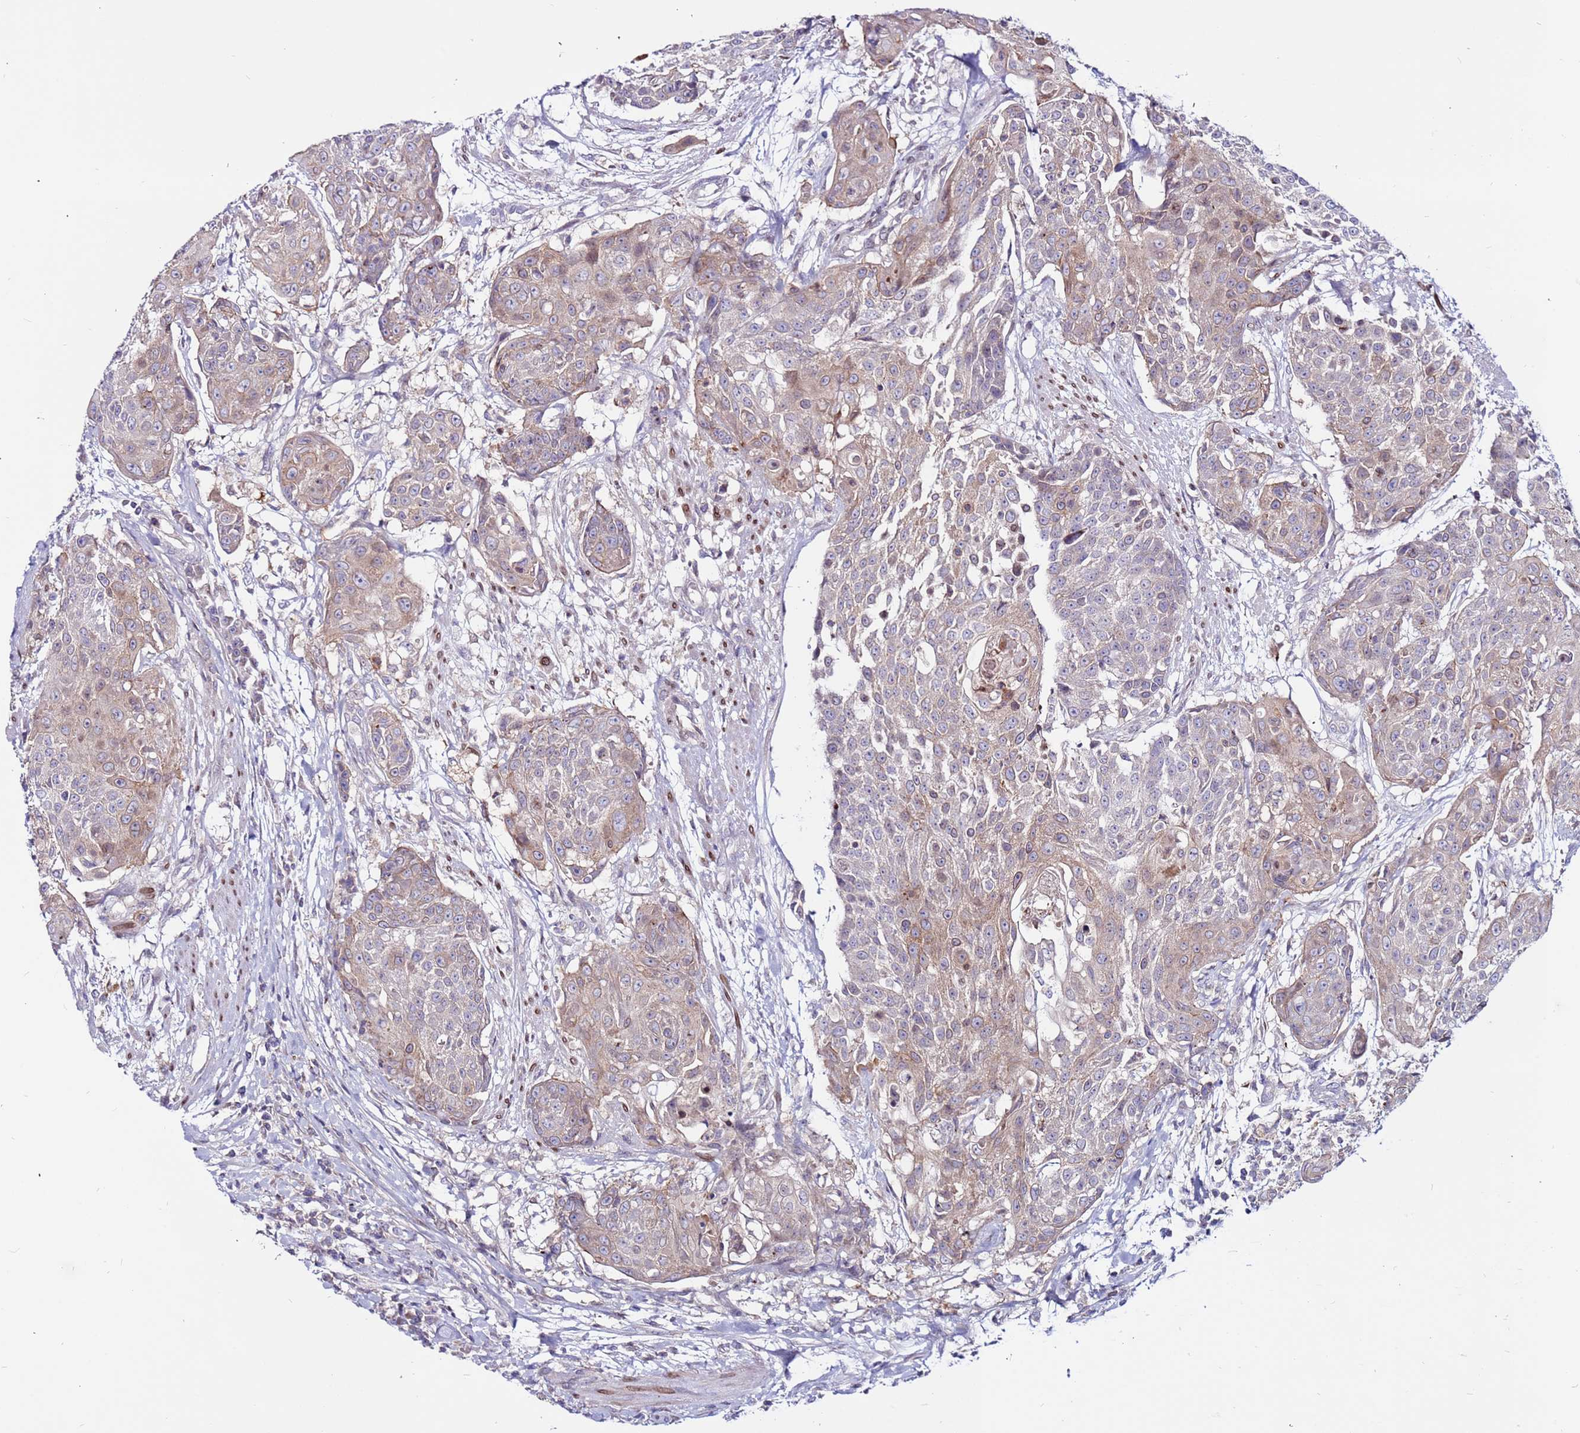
{"staining": {"intensity": "weak", "quantity": "<25%", "location": "cytoplasmic/membranous"}, "tissue": "urothelial cancer", "cell_type": "Tumor cells", "image_type": "cancer", "snomed": [{"axis": "morphology", "description": "Urothelial carcinoma, High grade"}, {"axis": "topography", "description": "Urinary bladder"}], "caption": "Tumor cells are negative for protein expression in human urothelial cancer.", "gene": "CCDC71", "patient": {"sex": "female", "age": 63}}